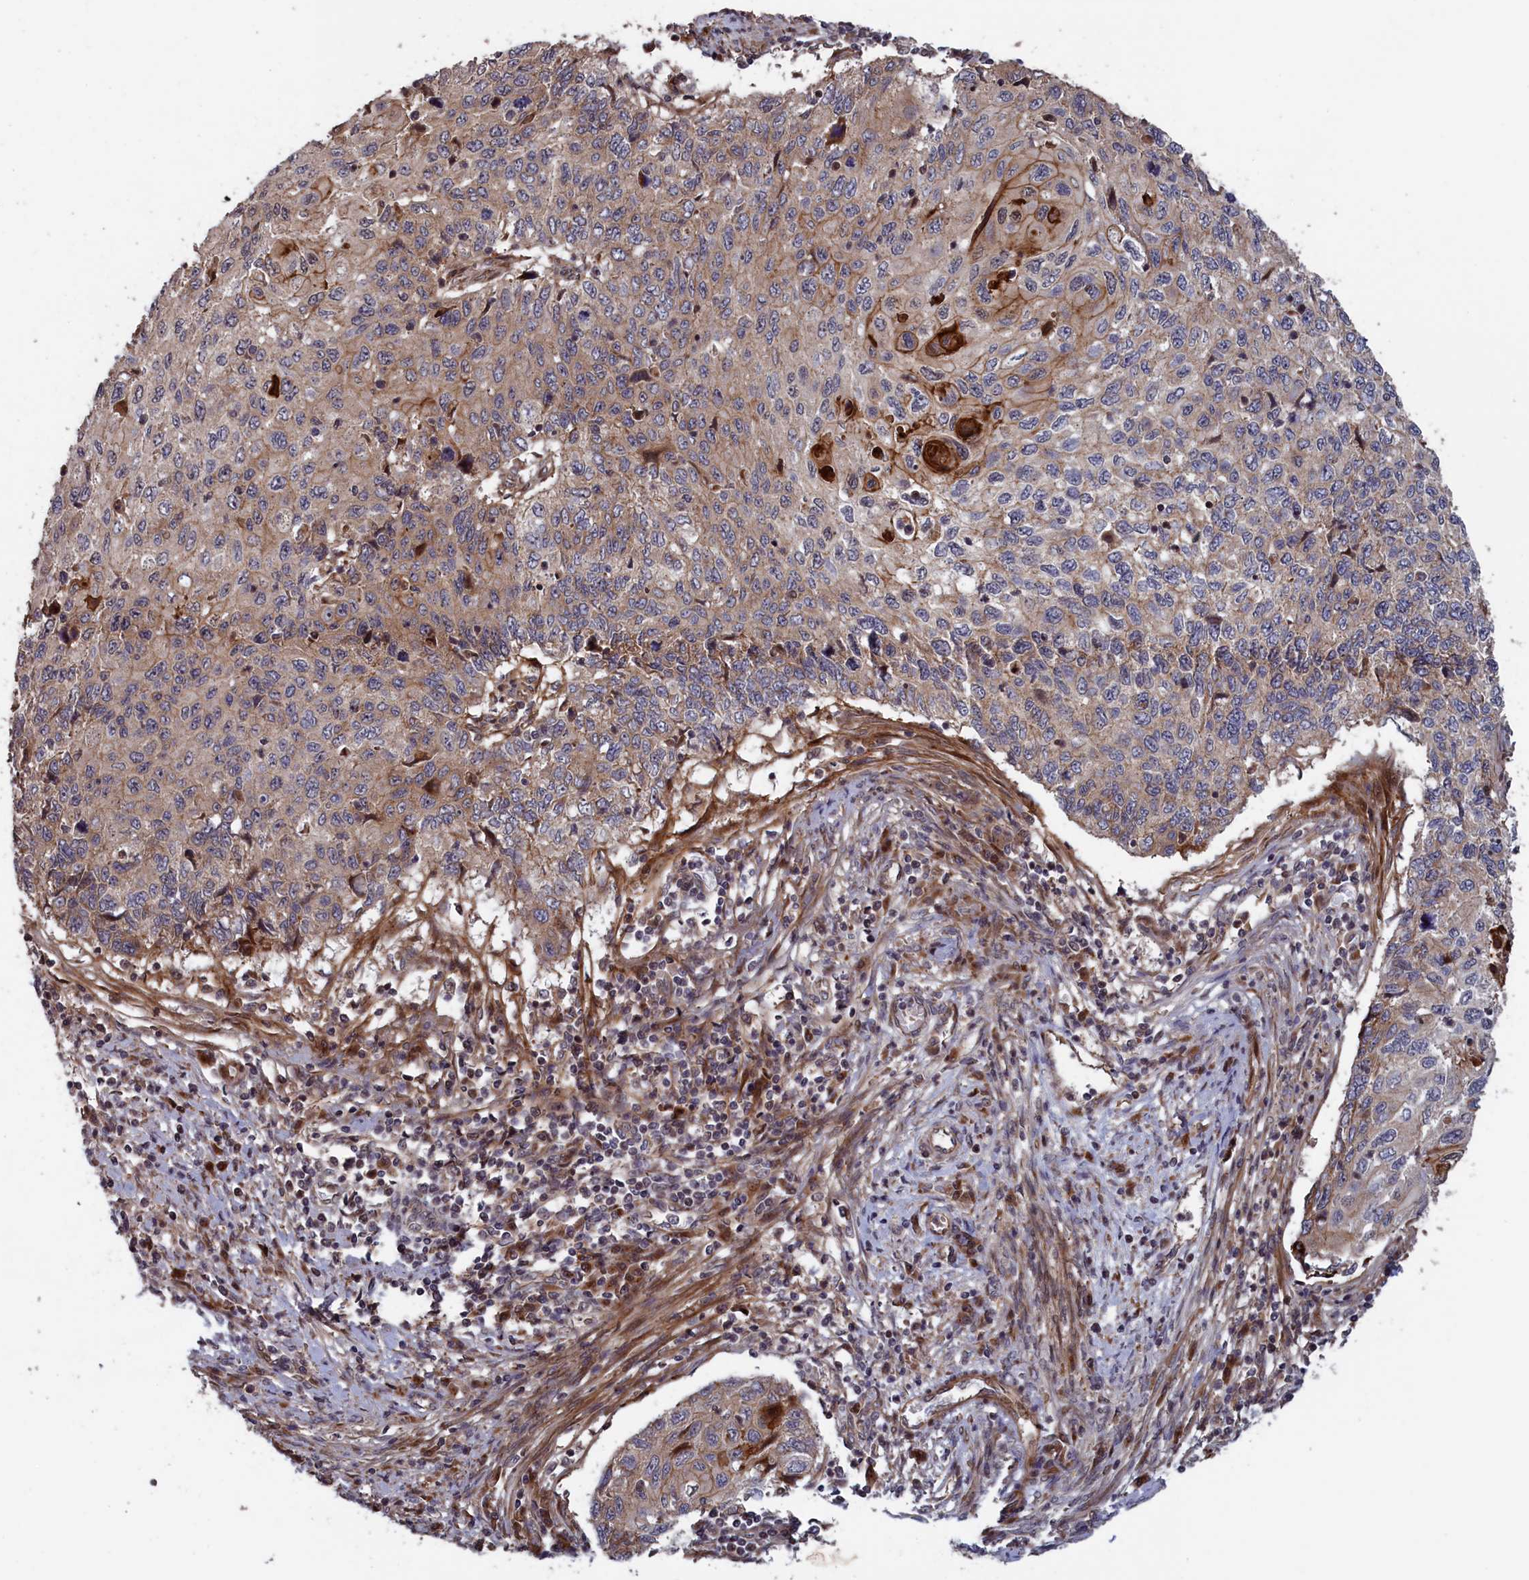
{"staining": {"intensity": "strong", "quantity": "<25%", "location": "cytoplasmic/membranous"}, "tissue": "cervical cancer", "cell_type": "Tumor cells", "image_type": "cancer", "snomed": [{"axis": "morphology", "description": "Squamous cell carcinoma, NOS"}, {"axis": "topography", "description": "Cervix"}], "caption": "Immunohistochemical staining of human cervical squamous cell carcinoma demonstrates medium levels of strong cytoplasmic/membranous positivity in about <25% of tumor cells.", "gene": "LSG1", "patient": {"sex": "female", "age": 70}}